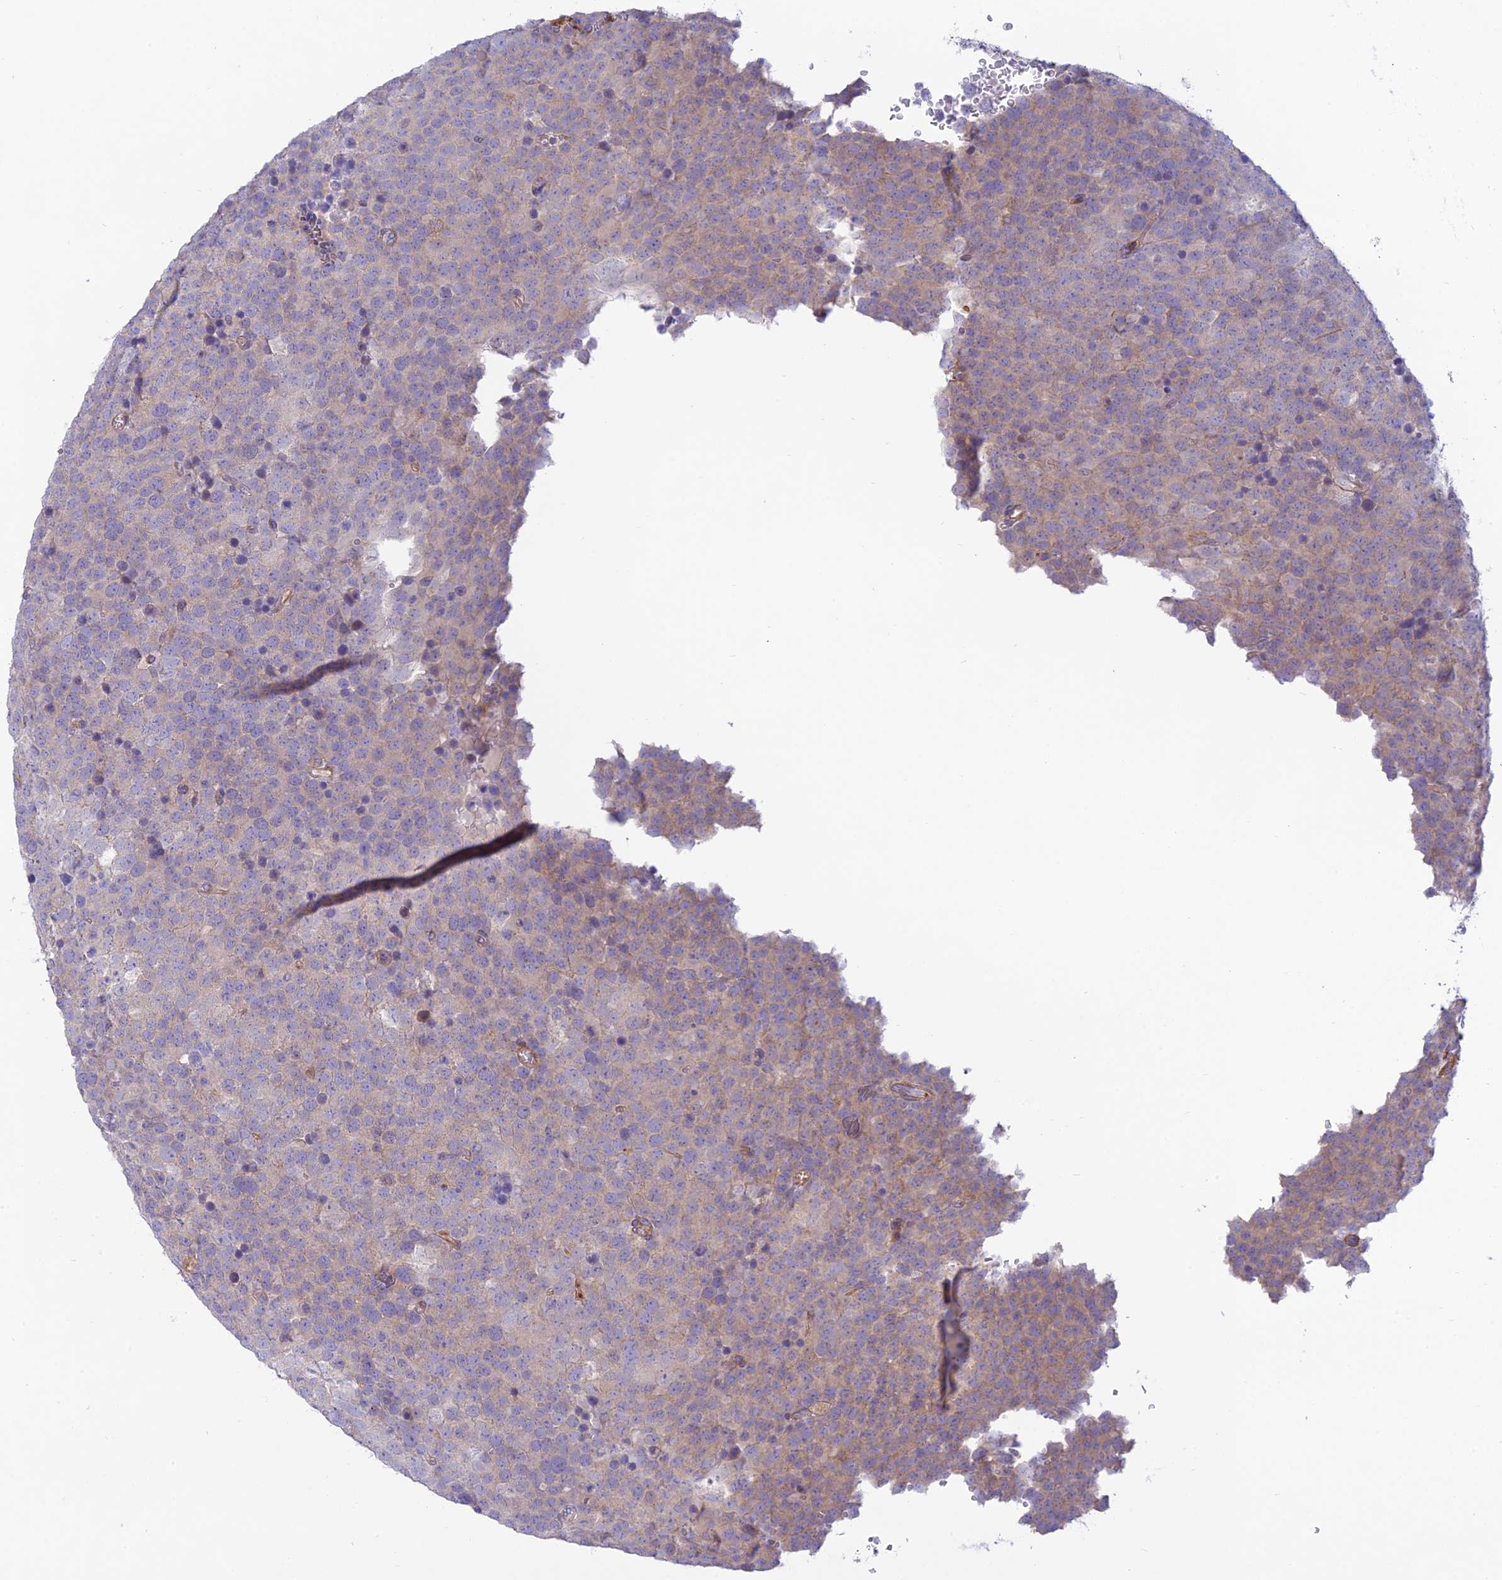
{"staining": {"intensity": "weak", "quantity": "25%-75%", "location": "cytoplasmic/membranous"}, "tissue": "testis cancer", "cell_type": "Tumor cells", "image_type": "cancer", "snomed": [{"axis": "morphology", "description": "Seminoma, NOS"}, {"axis": "topography", "description": "Testis"}], "caption": "Immunohistochemistry micrograph of neoplastic tissue: testis cancer (seminoma) stained using immunohistochemistry displays low levels of weak protein expression localized specifically in the cytoplasmic/membranous of tumor cells, appearing as a cytoplasmic/membranous brown color.", "gene": "FBXW4", "patient": {"sex": "male", "age": 71}}